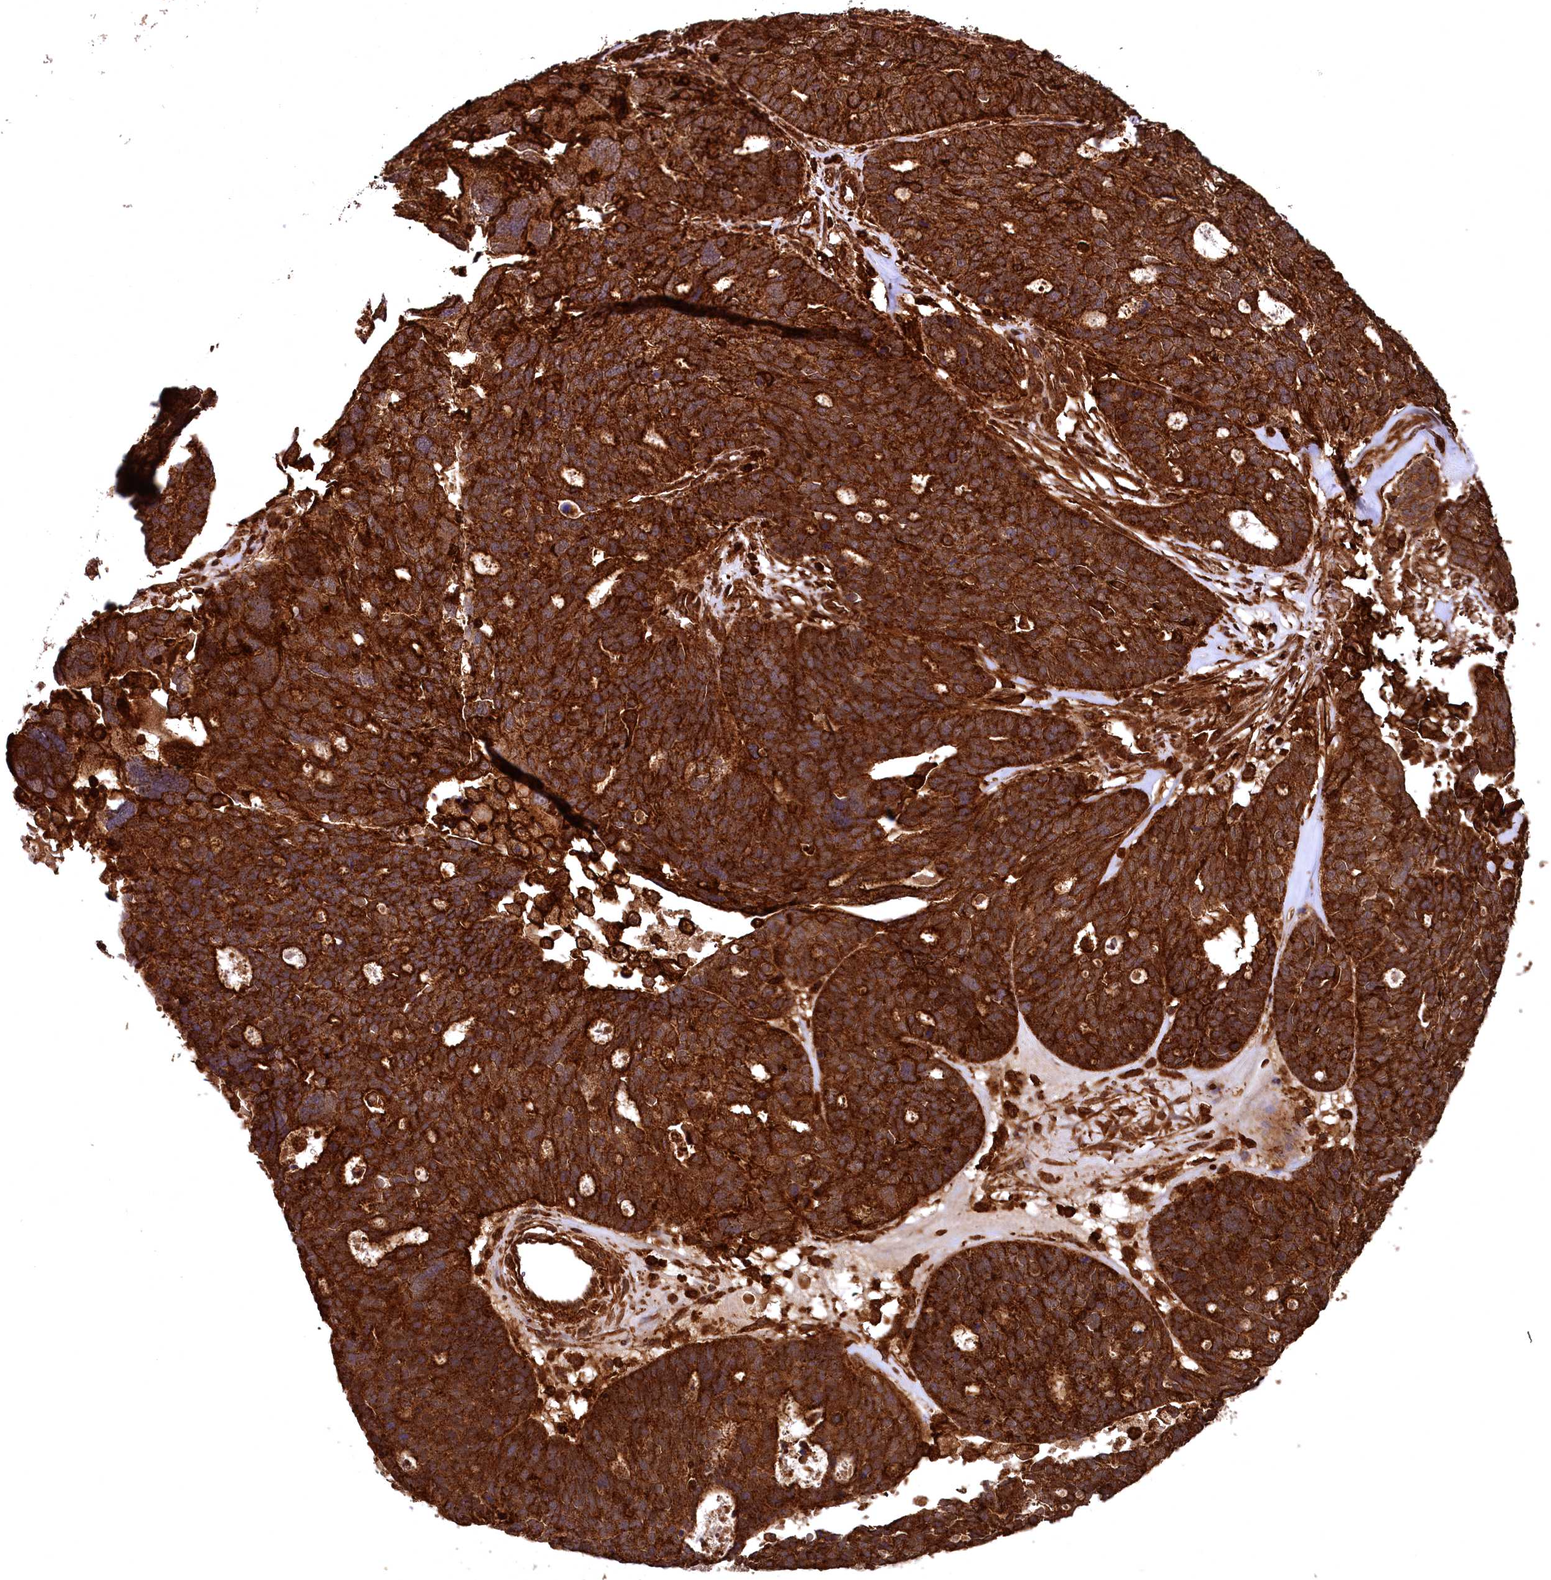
{"staining": {"intensity": "strong", "quantity": ">75%", "location": "cytoplasmic/membranous"}, "tissue": "ovarian cancer", "cell_type": "Tumor cells", "image_type": "cancer", "snomed": [{"axis": "morphology", "description": "Cystadenocarcinoma, serous, NOS"}, {"axis": "topography", "description": "Ovary"}], "caption": "Ovarian cancer (serous cystadenocarcinoma) stained with a protein marker reveals strong staining in tumor cells.", "gene": "STUB1", "patient": {"sex": "female", "age": 59}}